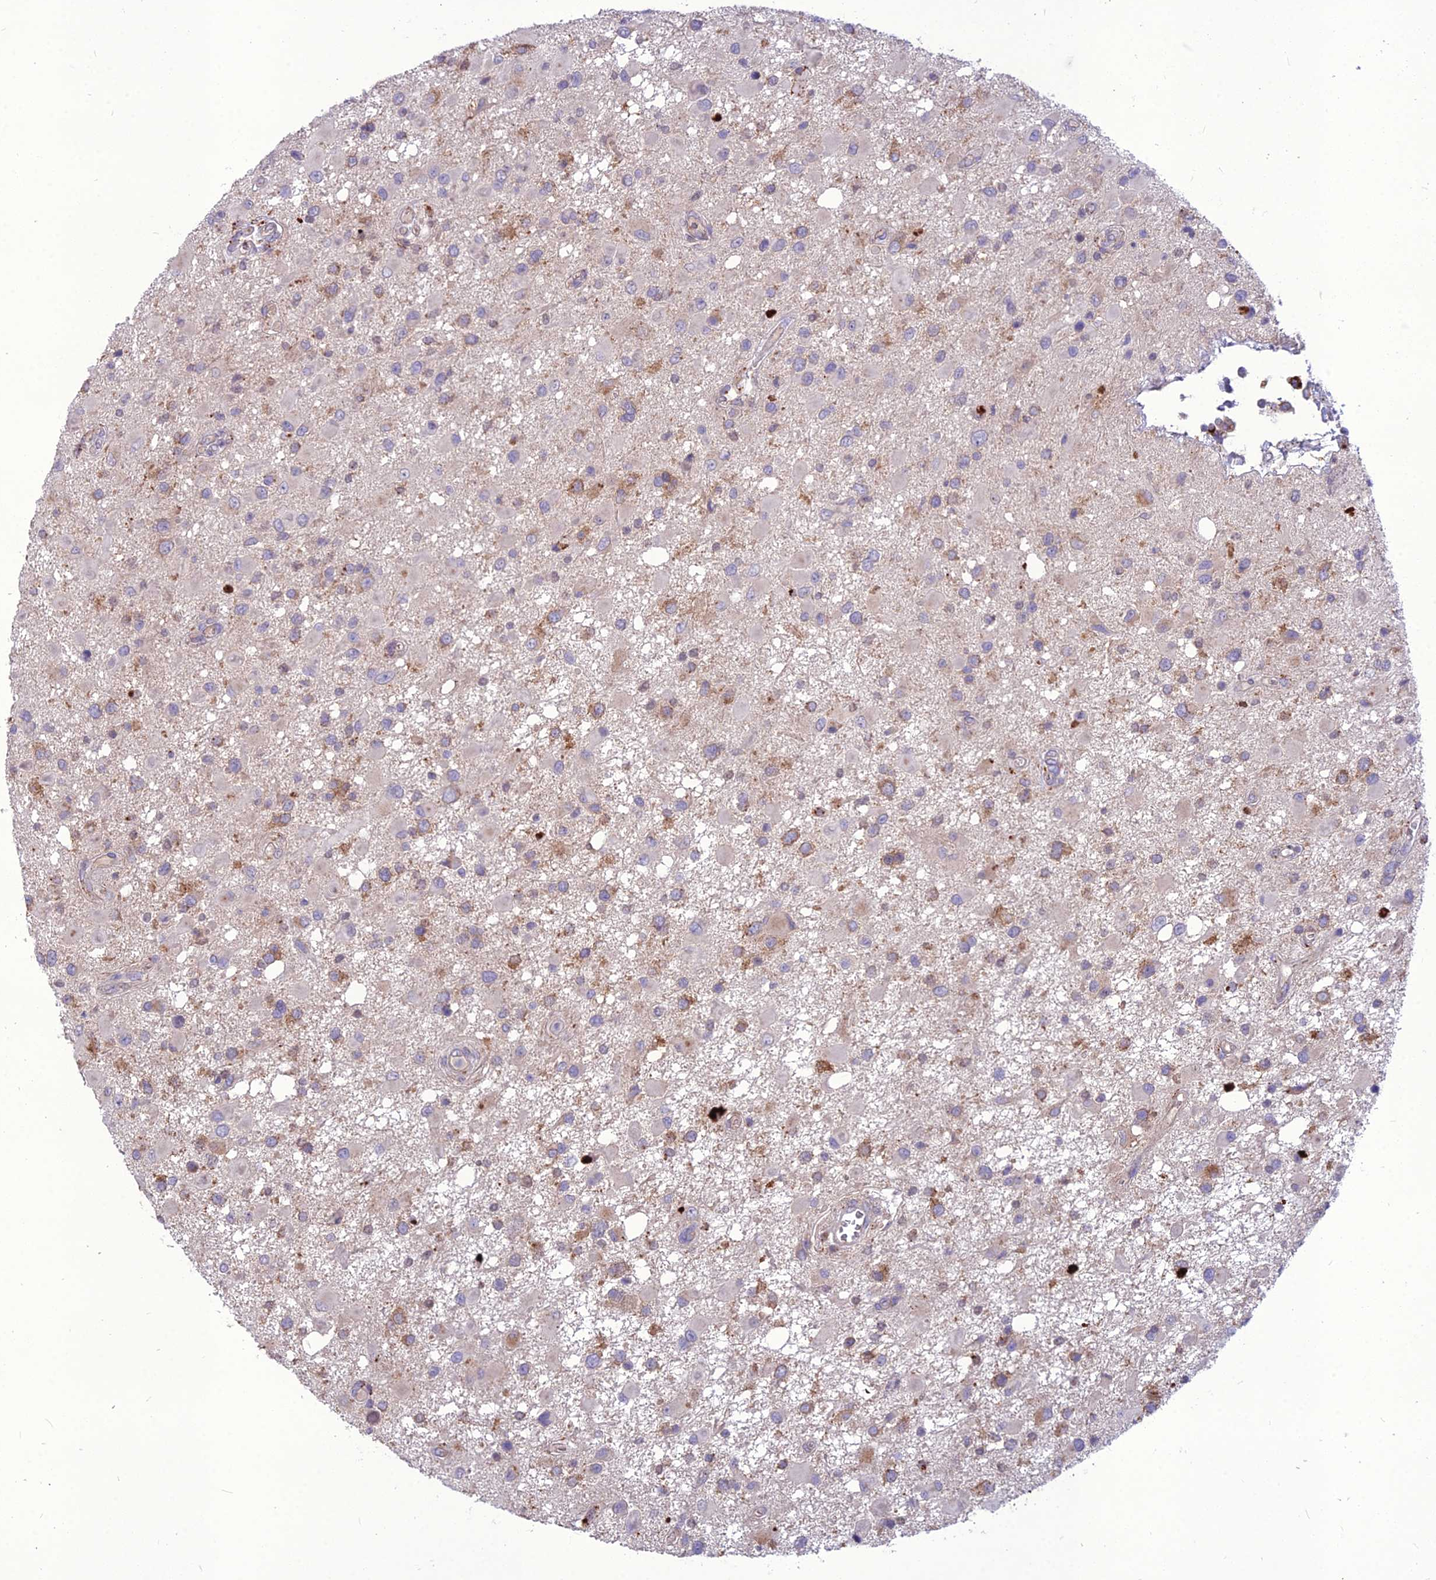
{"staining": {"intensity": "moderate", "quantity": "25%-75%", "location": "cytoplasmic/membranous"}, "tissue": "glioma", "cell_type": "Tumor cells", "image_type": "cancer", "snomed": [{"axis": "morphology", "description": "Glioma, malignant, High grade"}, {"axis": "topography", "description": "Brain"}], "caption": "A brown stain shows moderate cytoplasmic/membranous staining of a protein in human glioma tumor cells.", "gene": "PCED1B", "patient": {"sex": "male", "age": 53}}